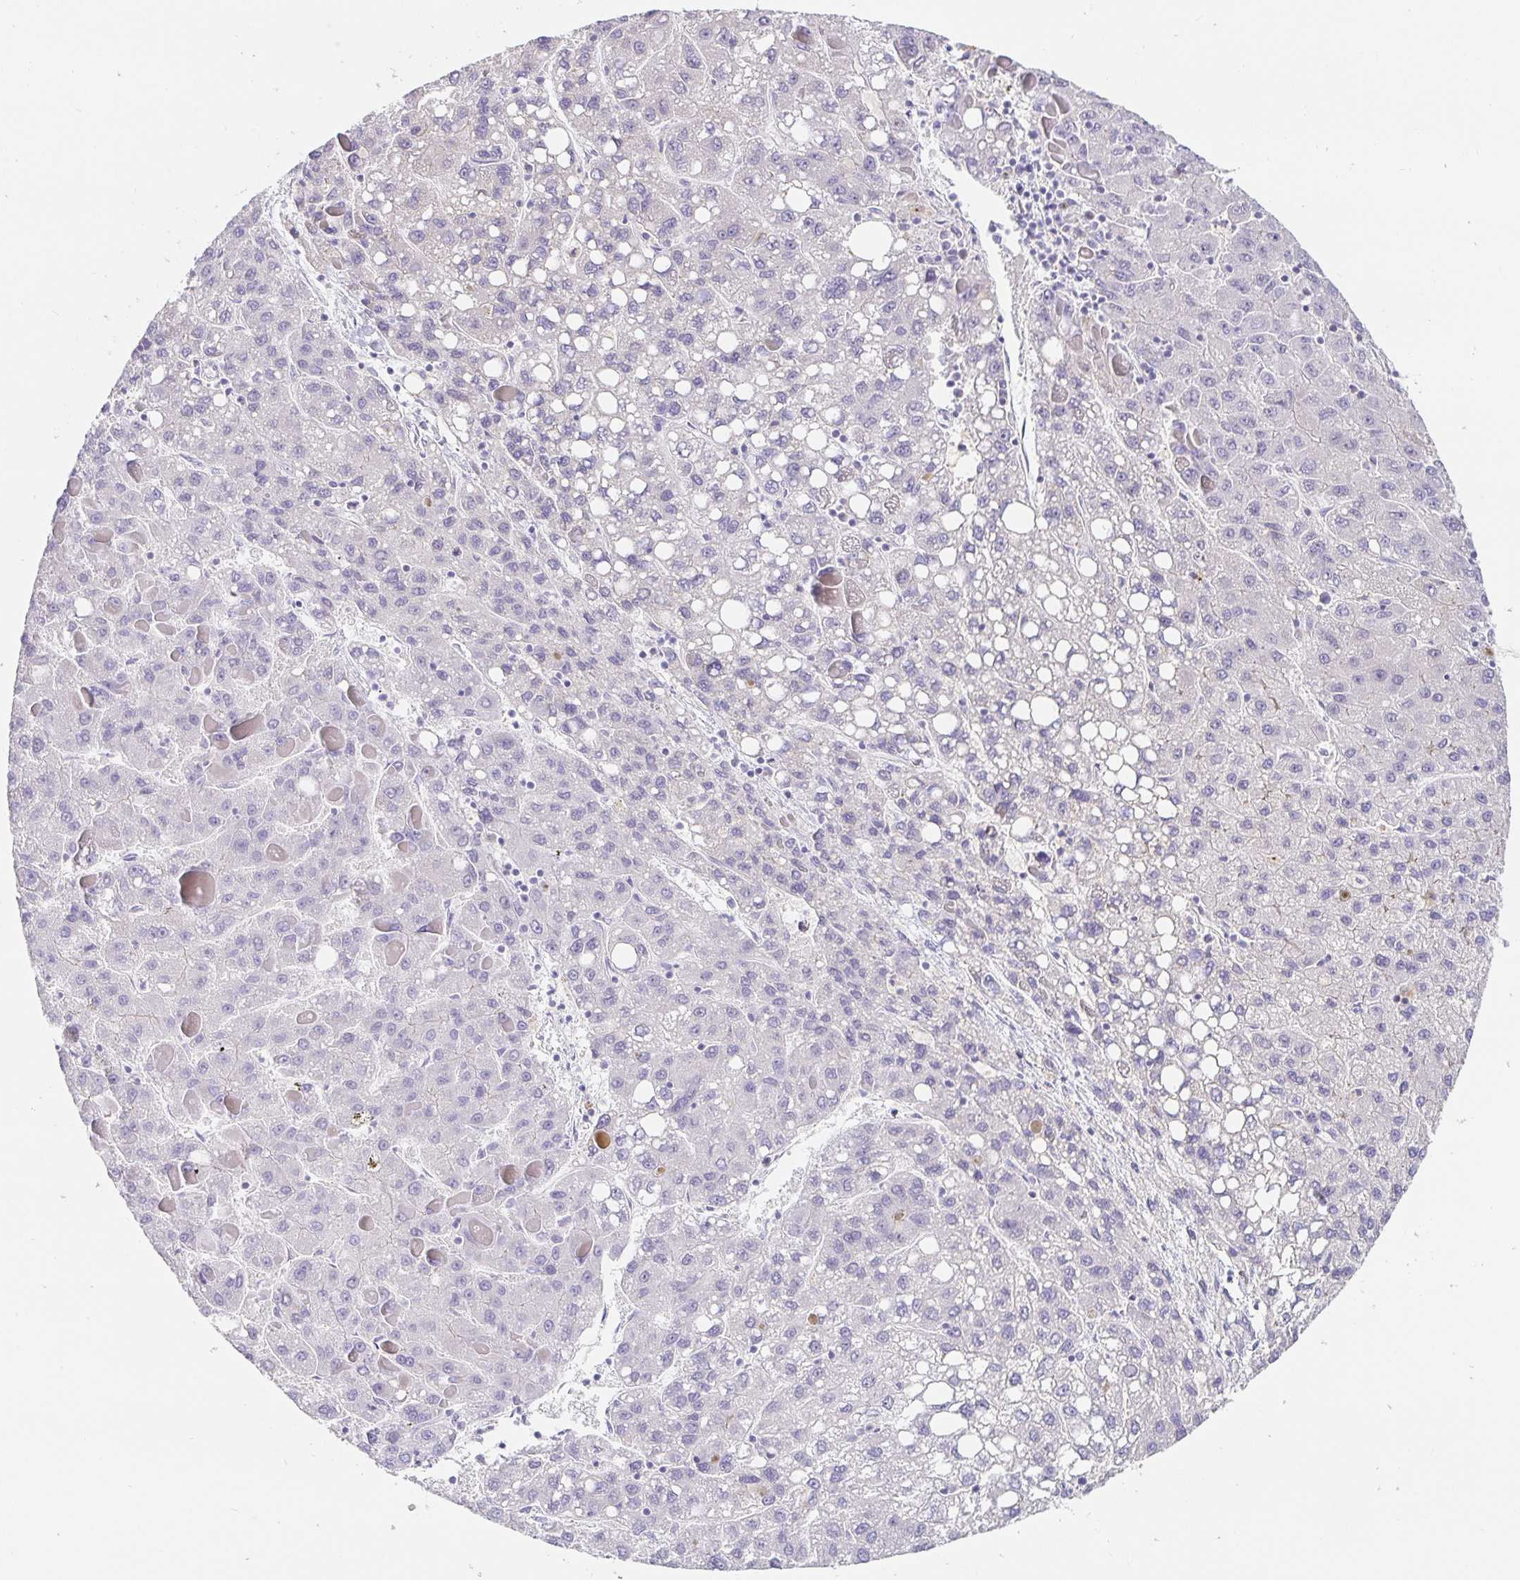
{"staining": {"intensity": "negative", "quantity": "none", "location": "none"}, "tissue": "liver cancer", "cell_type": "Tumor cells", "image_type": "cancer", "snomed": [{"axis": "morphology", "description": "Carcinoma, Hepatocellular, NOS"}, {"axis": "topography", "description": "Liver"}], "caption": "Tumor cells are negative for brown protein staining in liver hepatocellular carcinoma. Brightfield microscopy of immunohistochemistry stained with DAB (brown) and hematoxylin (blue), captured at high magnification.", "gene": "PDX1", "patient": {"sex": "female", "age": 82}}